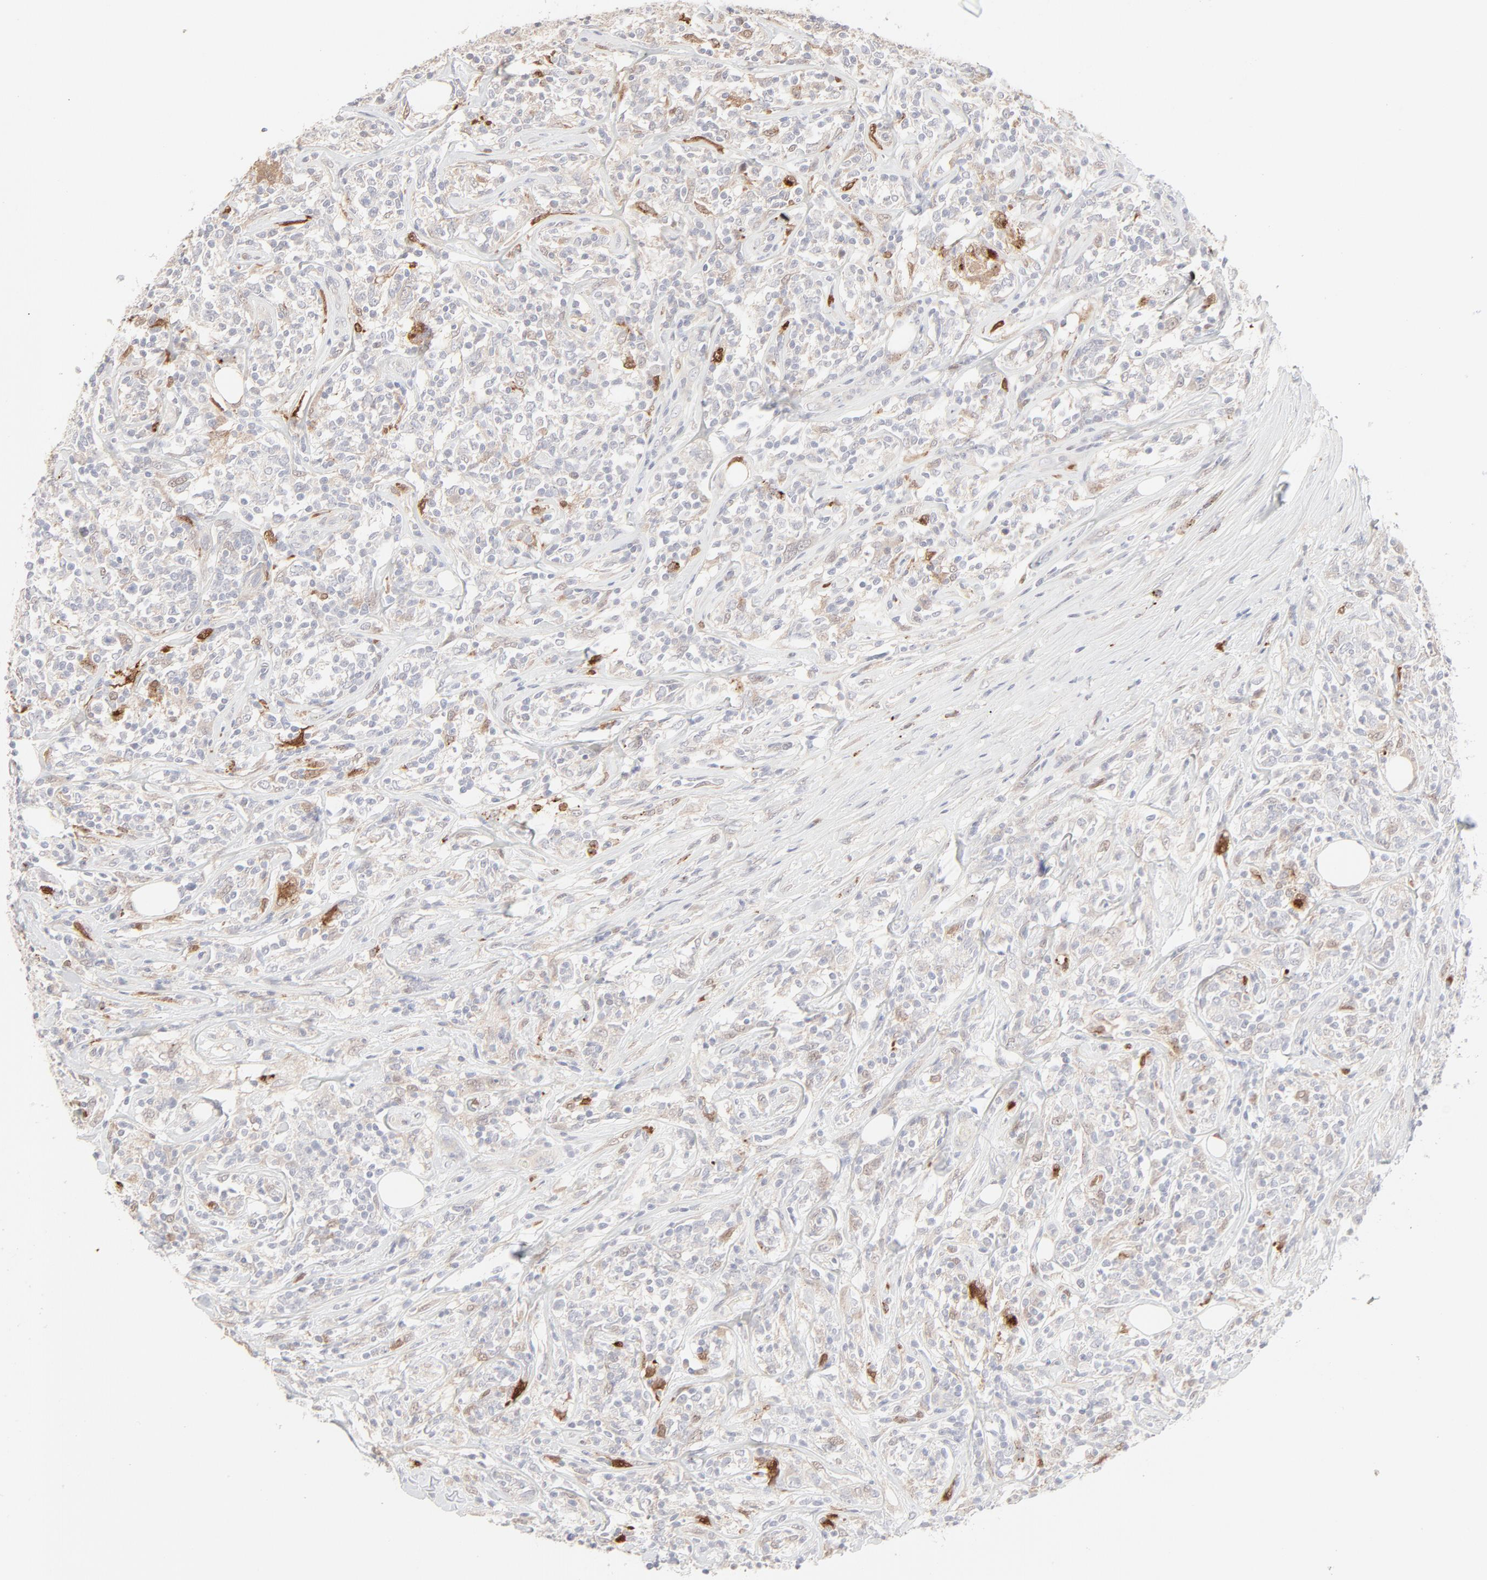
{"staining": {"intensity": "negative", "quantity": "none", "location": "none"}, "tissue": "lymphoma", "cell_type": "Tumor cells", "image_type": "cancer", "snomed": [{"axis": "morphology", "description": "Malignant lymphoma, non-Hodgkin's type, High grade"}, {"axis": "topography", "description": "Lymph node"}], "caption": "A micrograph of human lymphoma is negative for staining in tumor cells.", "gene": "LGALS2", "patient": {"sex": "female", "age": 84}}